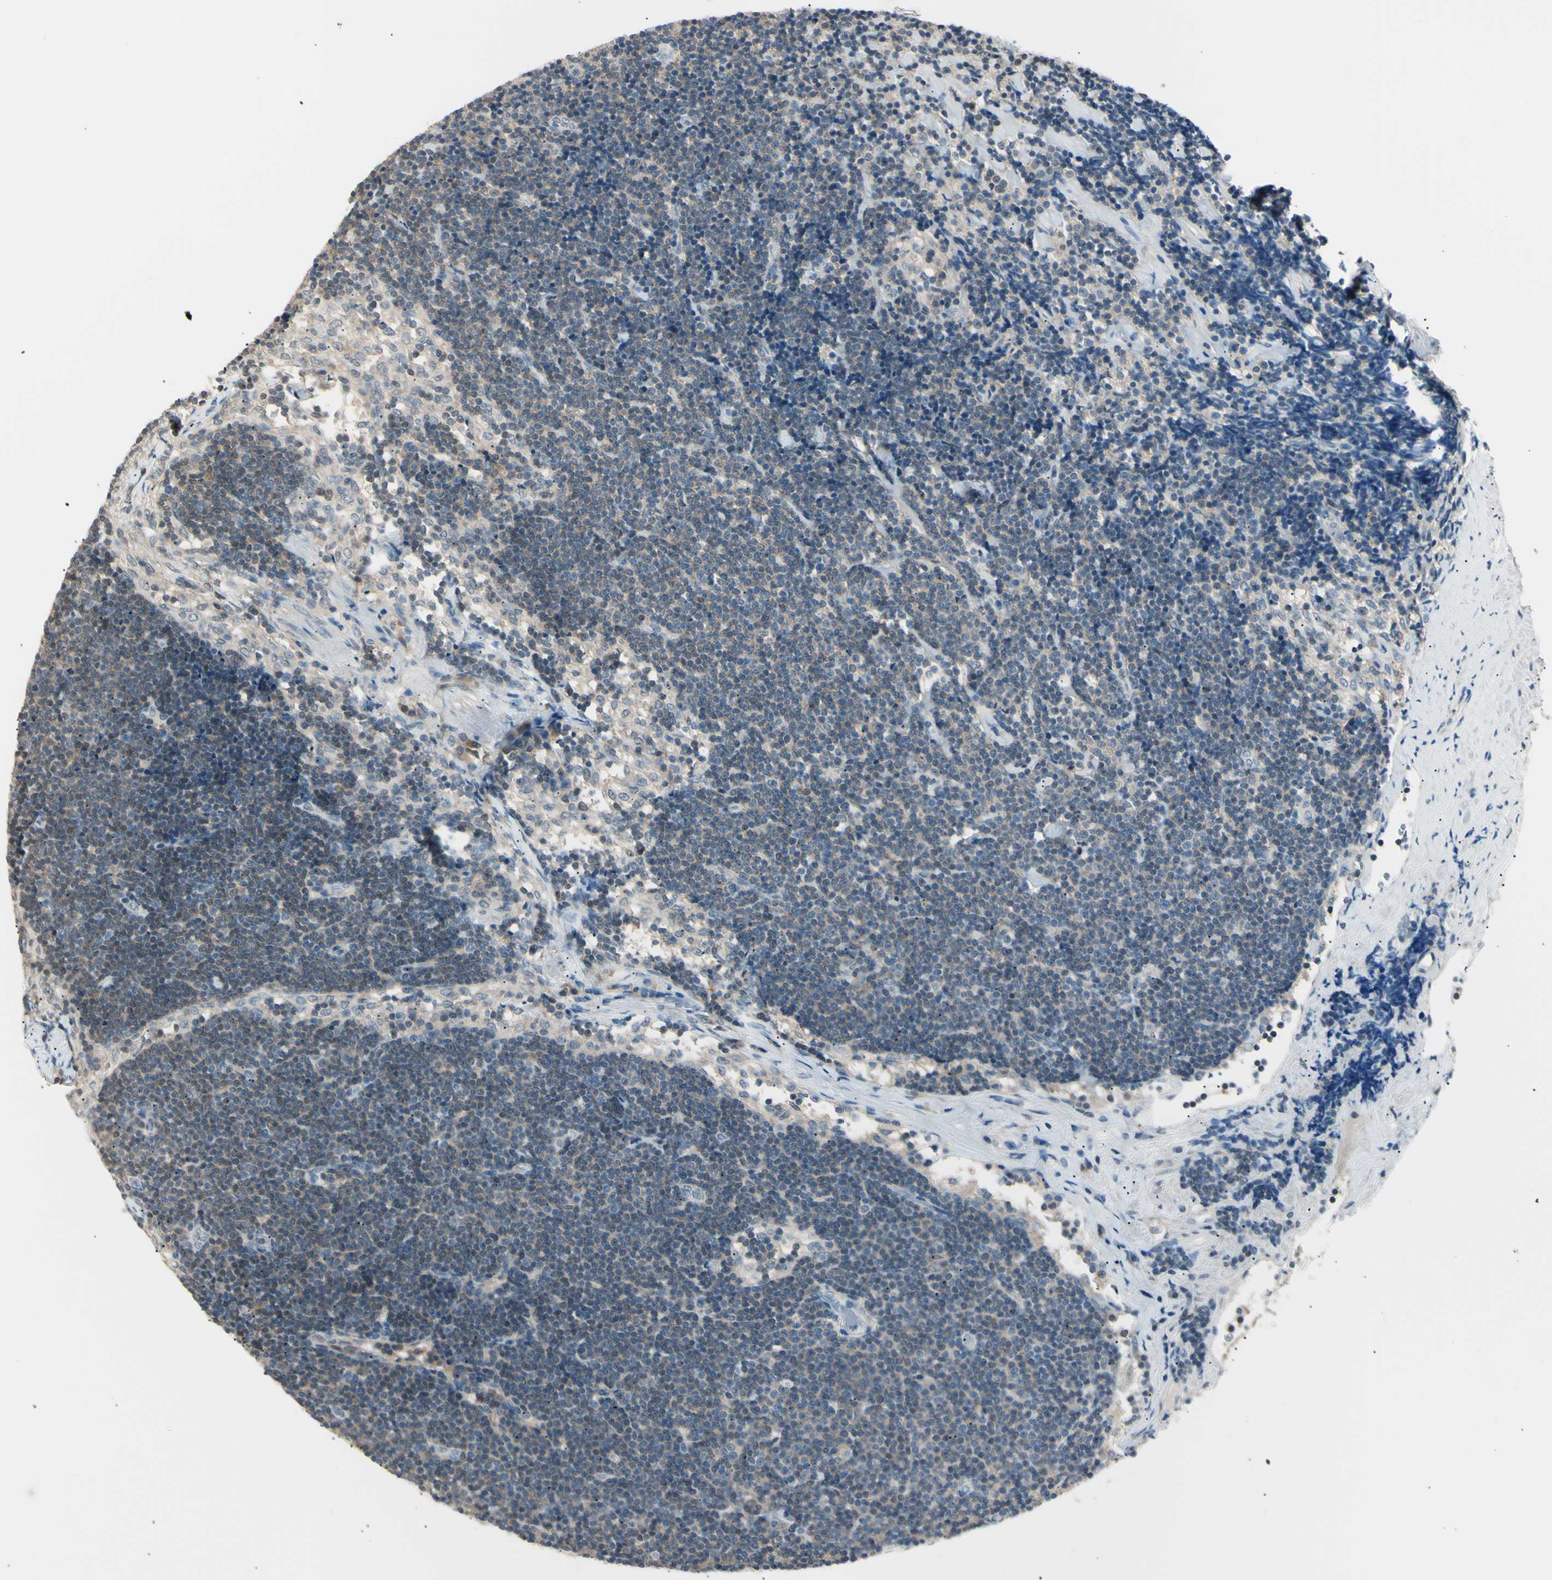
{"staining": {"intensity": "weak", "quantity": ">75%", "location": "cytoplasmic/membranous"}, "tissue": "lymph node", "cell_type": "Germinal center cells", "image_type": "normal", "snomed": [{"axis": "morphology", "description": "Normal tissue, NOS"}, {"axis": "topography", "description": "Lymph node"}], "caption": "Protein staining of normal lymph node exhibits weak cytoplasmic/membranous positivity in about >75% of germinal center cells. (IHC, brightfield microscopy, high magnification).", "gene": "LHPP", "patient": {"sex": "male", "age": 63}}